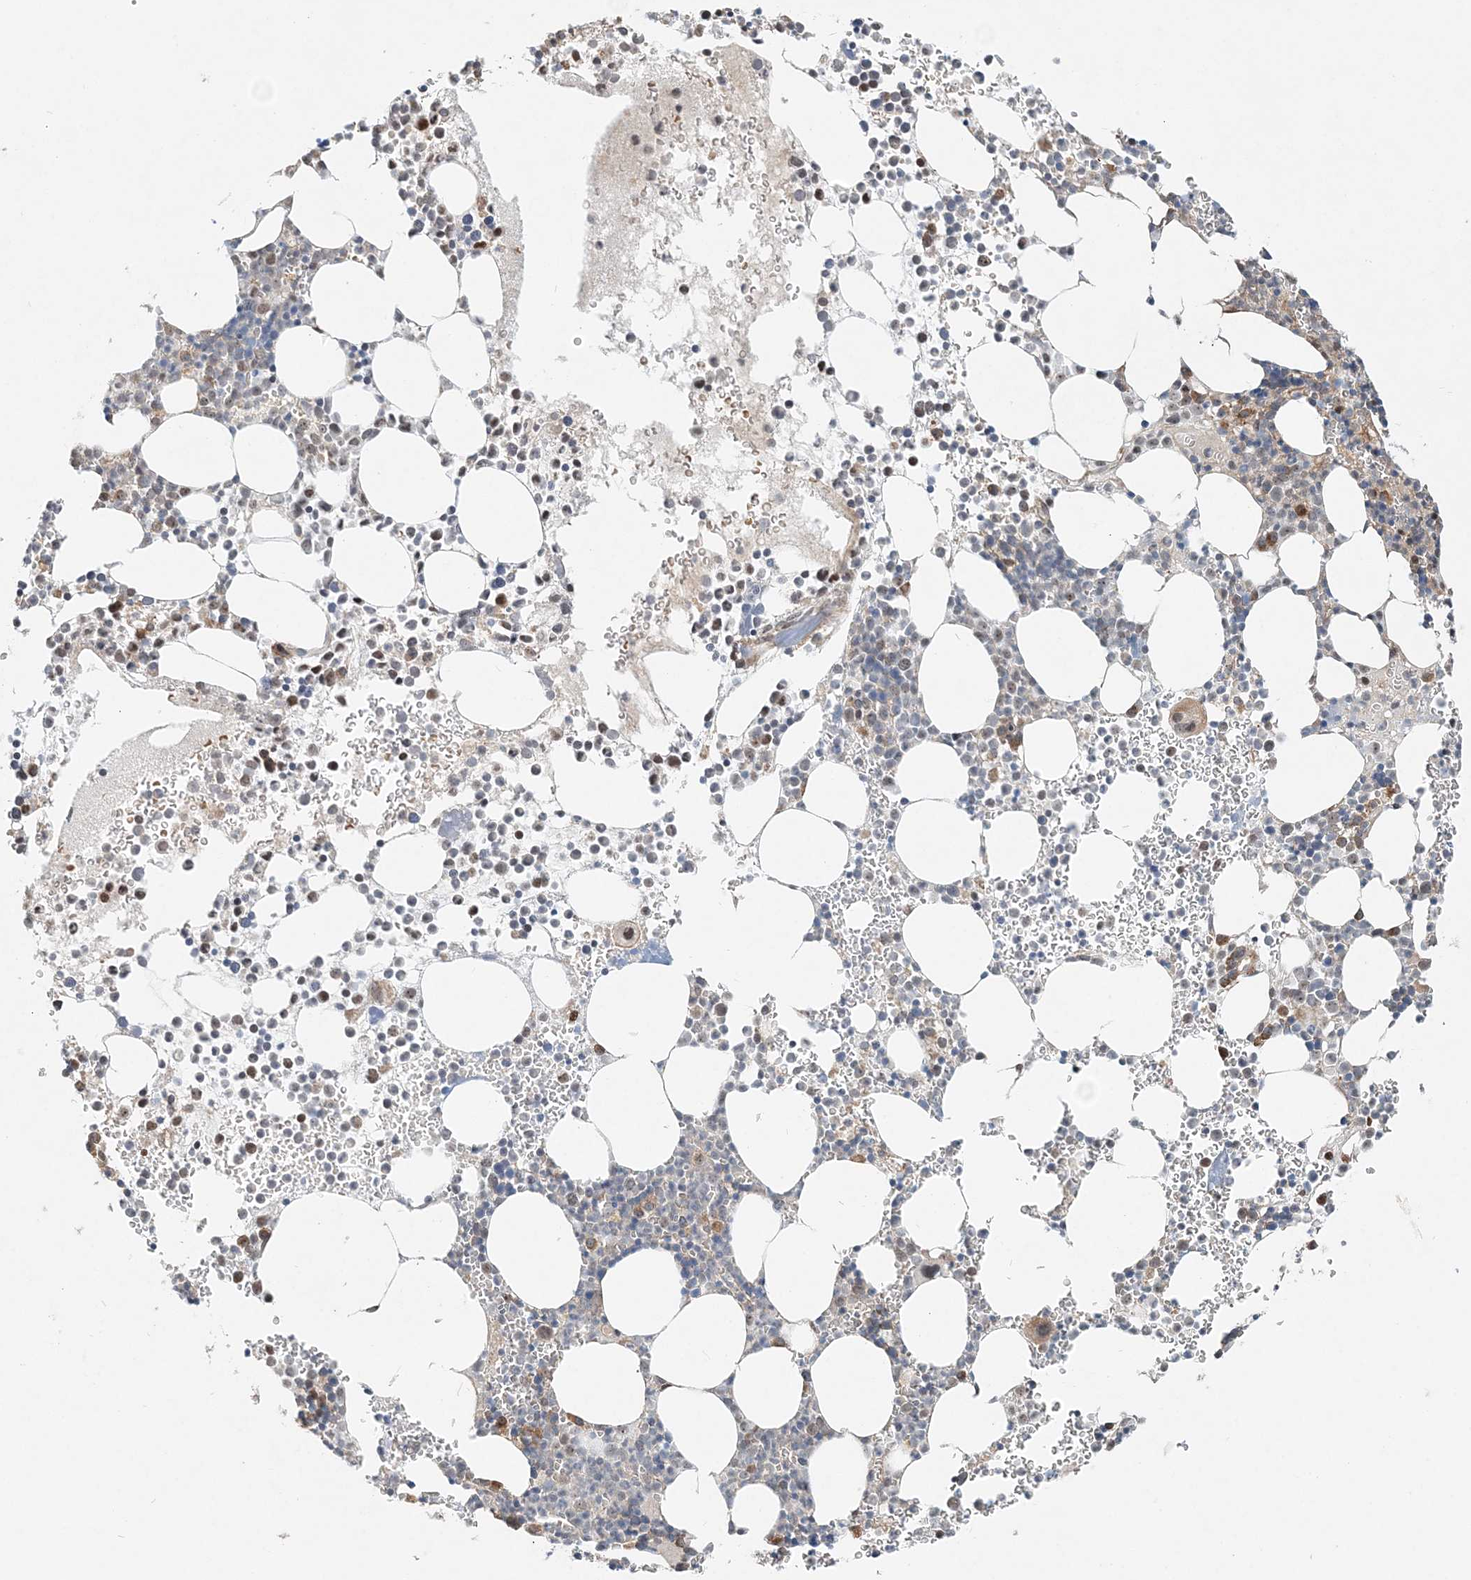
{"staining": {"intensity": "moderate", "quantity": "<25%", "location": "cytoplasmic/membranous,nuclear"}, "tissue": "bone marrow", "cell_type": "Hematopoietic cells", "image_type": "normal", "snomed": [{"axis": "morphology", "description": "Normal tissue, NOS"}, {"axis": "topography", "description": "Bone marrow"}], "caption": "IHC of benign human bone marrow demonstrates low levels of moderate cytoplasmic/membranous,nuclear staining in approximately <25% of hematopoietic cells. The staining was performed using DAB (3,3'-diaminobenzidine) to visualize the protein expression in brown, while the nuclei were stained in blue with hematoxylin (Magnification: 20x).", "gene": "CXXC5", "patient": {"sex": "female", "age": 78}}